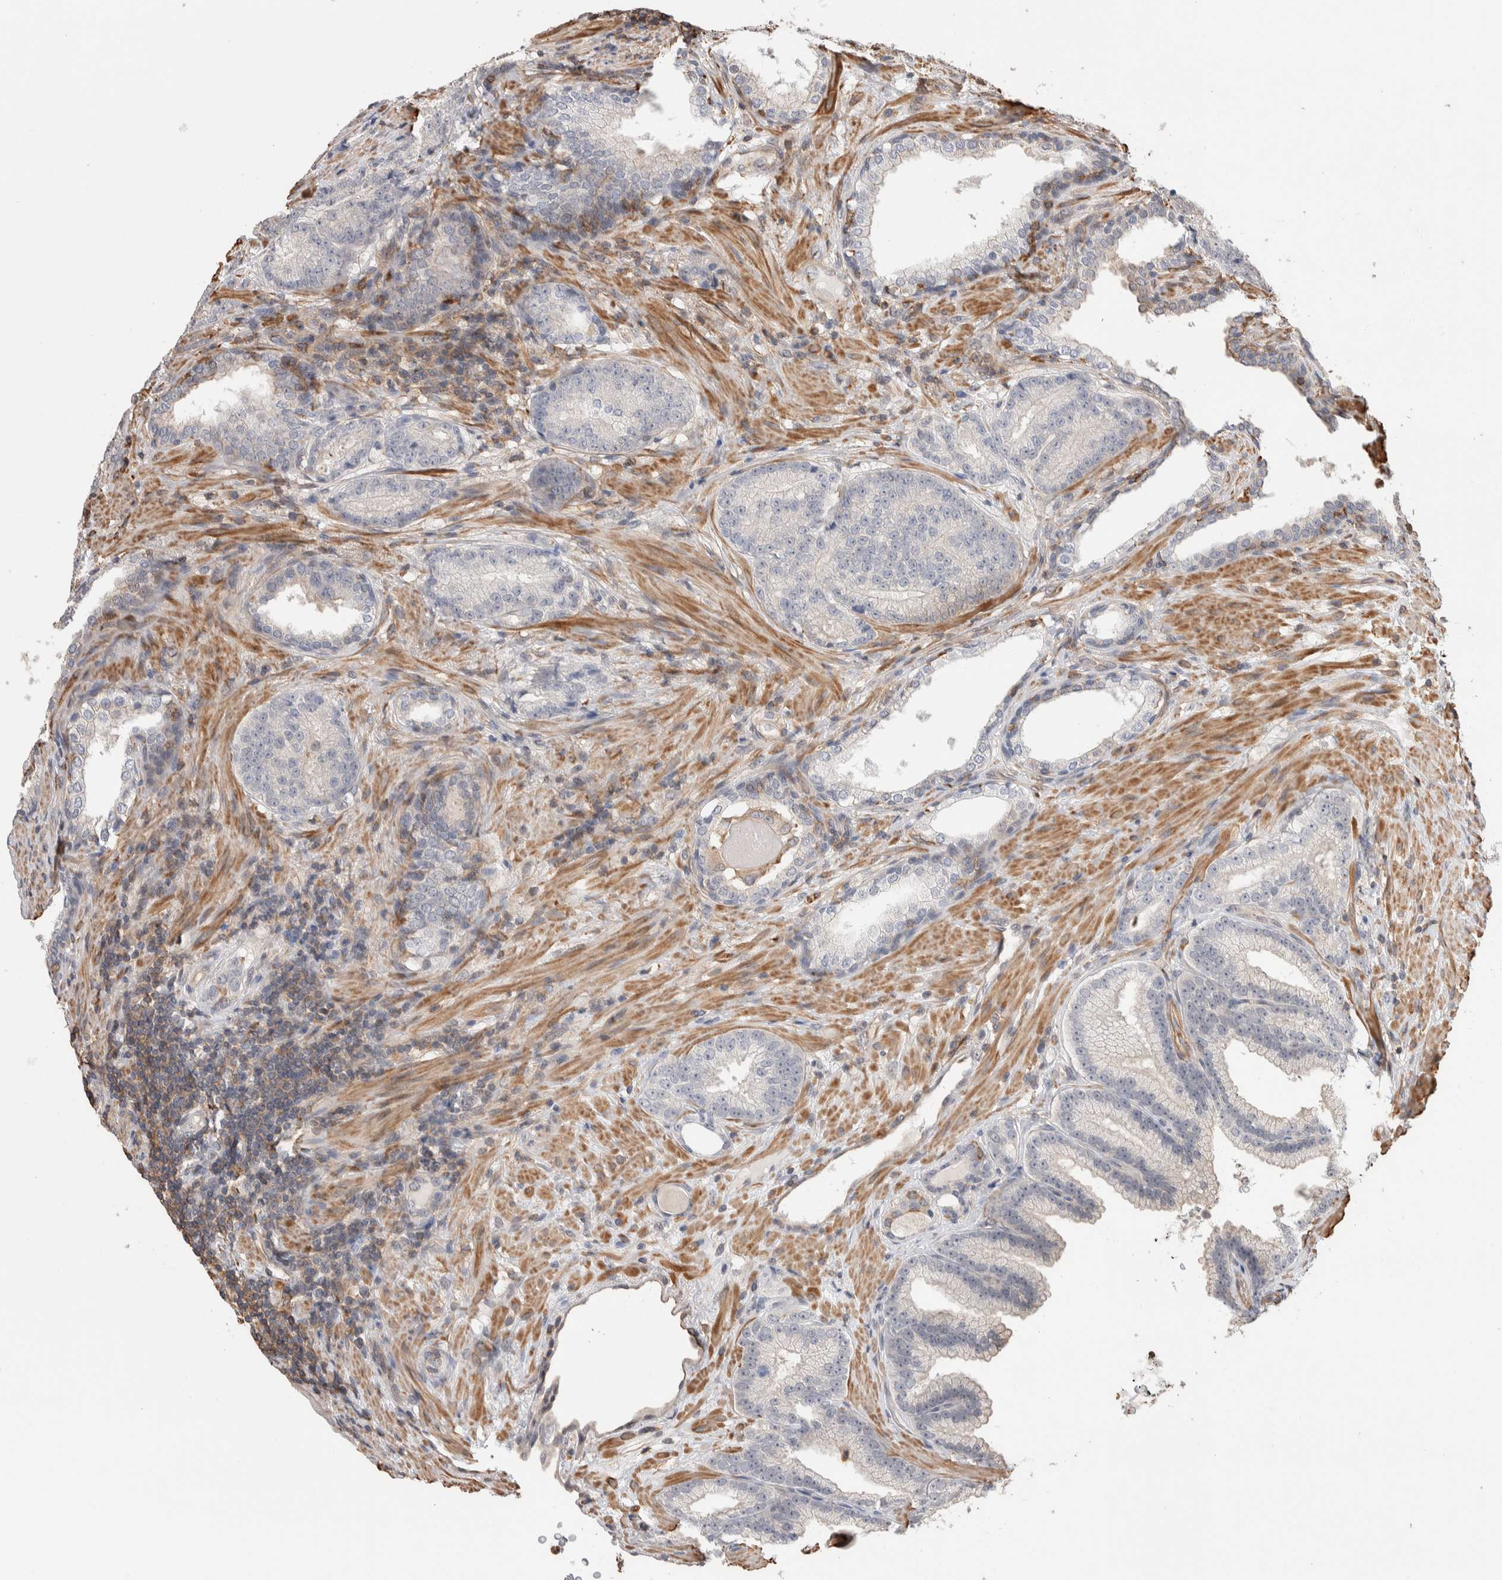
{"staining": {"intensity": "negative", "quantity": "none", "location": "none"}, "tissue": "prostate cancer", "cell_type": "Tumor cells", "image_type": "cancer", "snomed": [{"axis": "morphology", "description": "Adenocarcinoma, High grade"}, {"axis": "topography", "description": "Prostate"}], "caption": "A photomicrograph of prostate cancer stained for a protein displays no brown staining in tumor cells.", "gene": "ZNF704", "patient": {"sex": "male", "age": 61}}